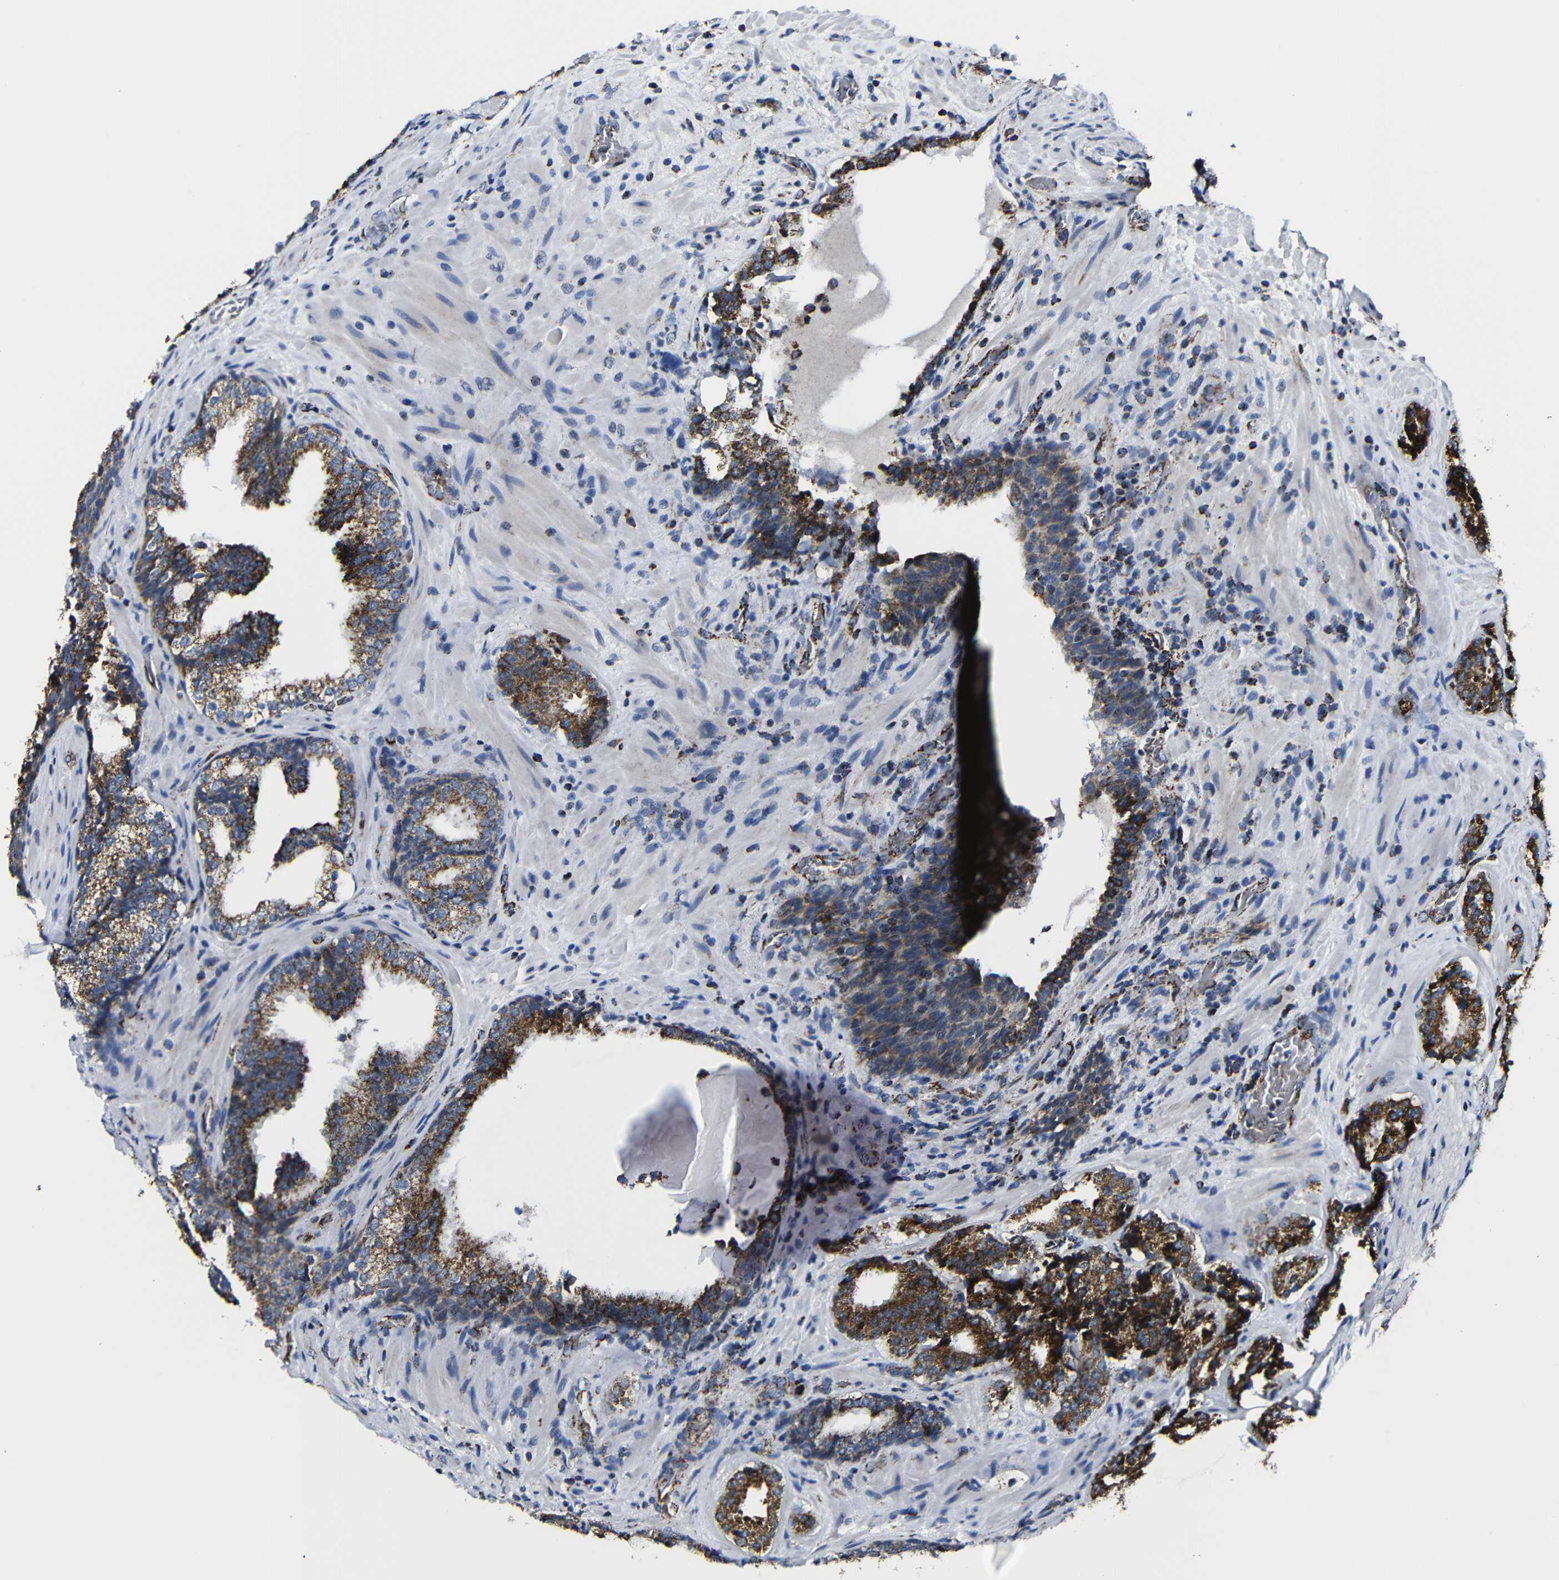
{"staining": {"intensity": "moderate", "quantity": ">75%", "location": "cytoplasmic/membranous"}, "tissue": "prostate cancer", "cell_type": "Tumor cells", "image_type": "cancer", "snomed": [{"axis": "morphology", "description": "Adenocarcinoma, High grade"}, {"axis": "topography", "description": "Prostate"}], "caption": "High-grade adenocarcinoma (prostate) stained with a protein marker demonstrates moderate staining in tumor cells.", "gene": "CA5B", "patient": {"sex": "male", "age": 60}}